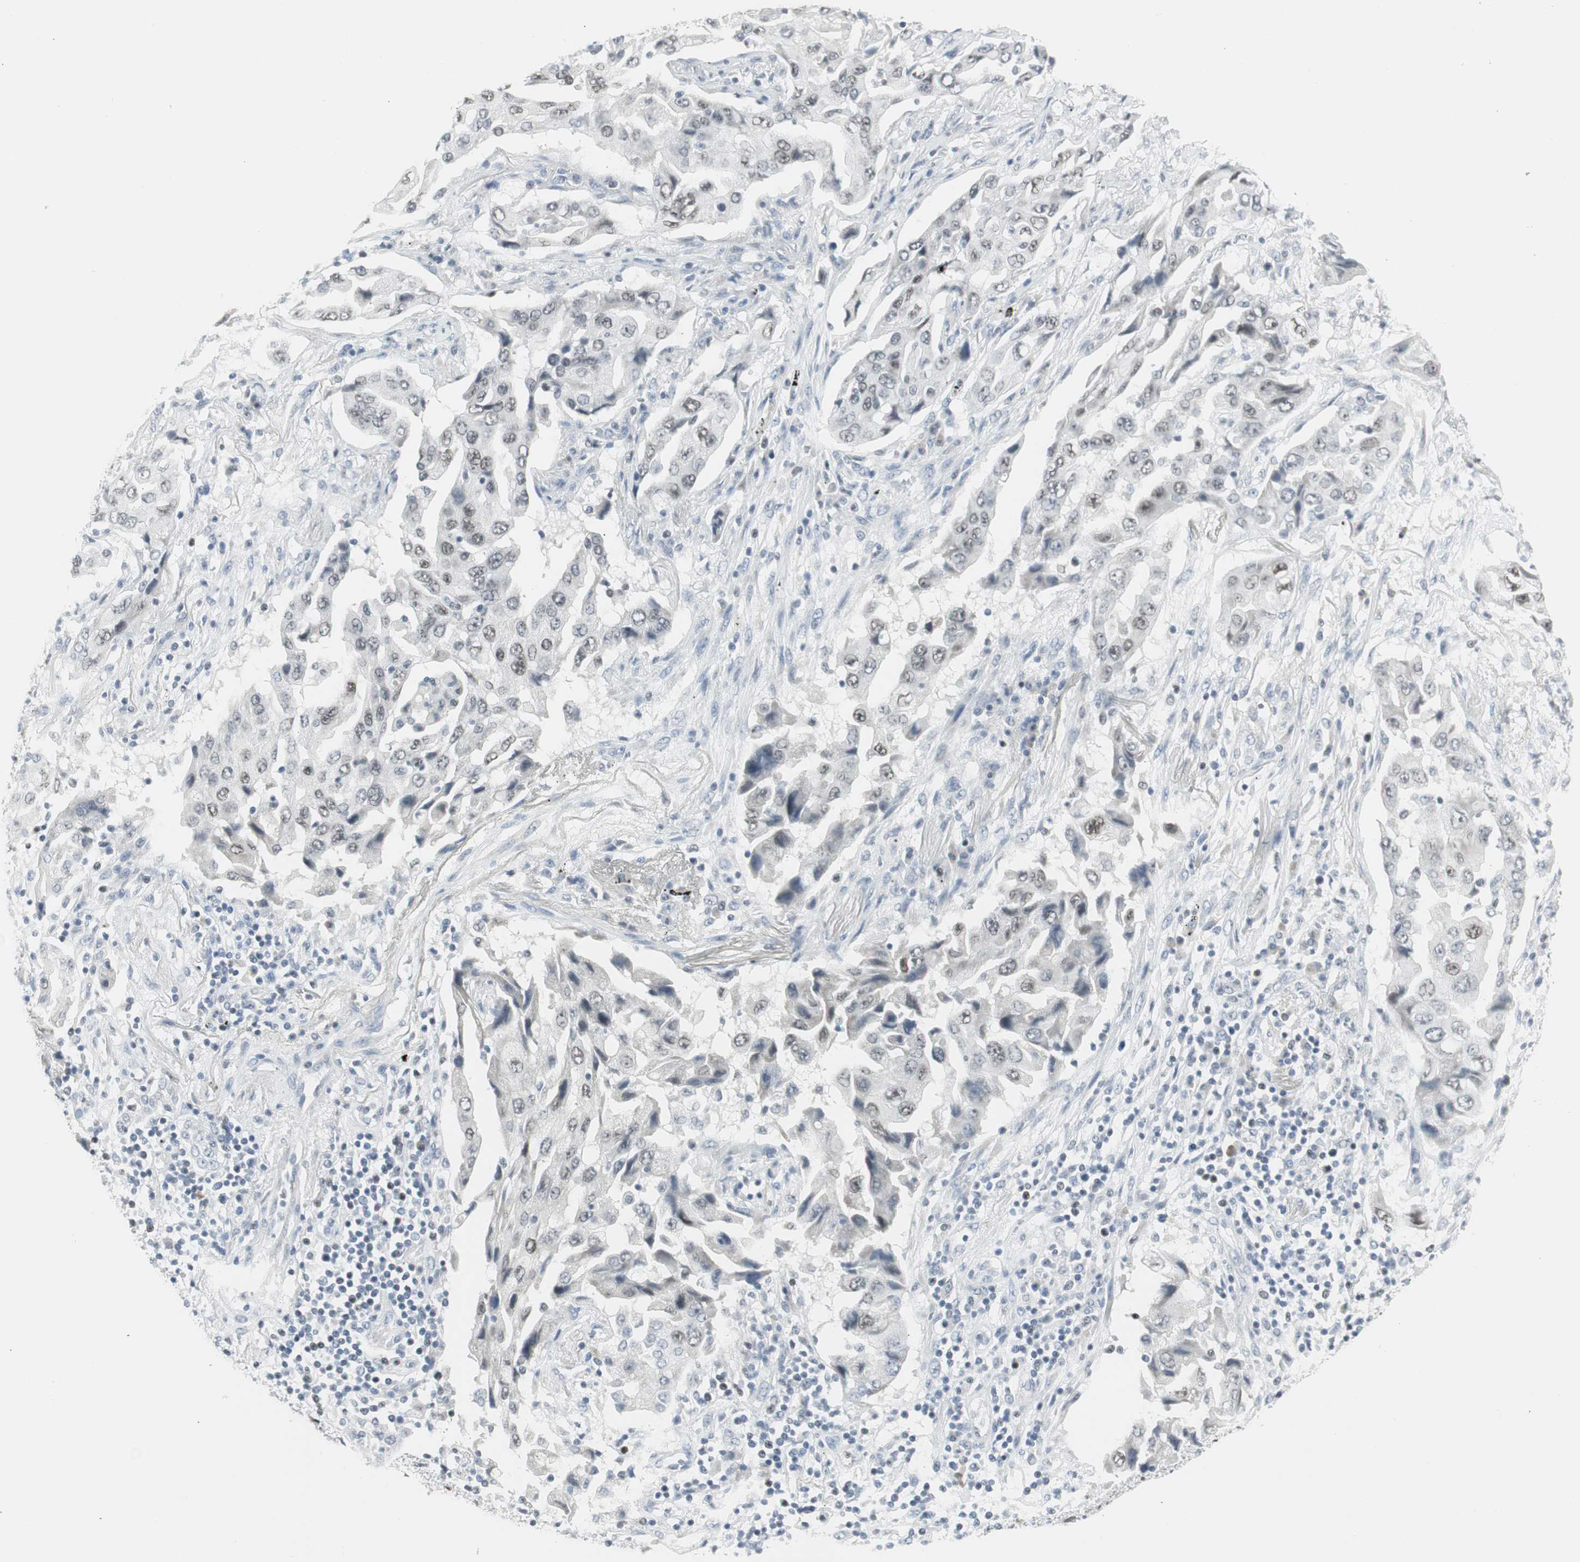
{"staining": {"intensity": "weak", "quantity": "25%-75%", "location": "nuclear"}, "tissue": "lung cancer", "cell_type": "Tumor cells", "image_type": "cancer", "snomed": [{"axis": "morphology", "description": "Adenocarcinoma, NOS"}, {"axis": "topography", "description": "Lung"}], "caption": "This is an image of immunohistochemistry (IHC) staining of lung cancer (adenocarcinoma), which shows weak expression in the nuclear of tumor cells.", "gene": "ZBTB7B", "patient": {"sex": "female", "age": 65}}